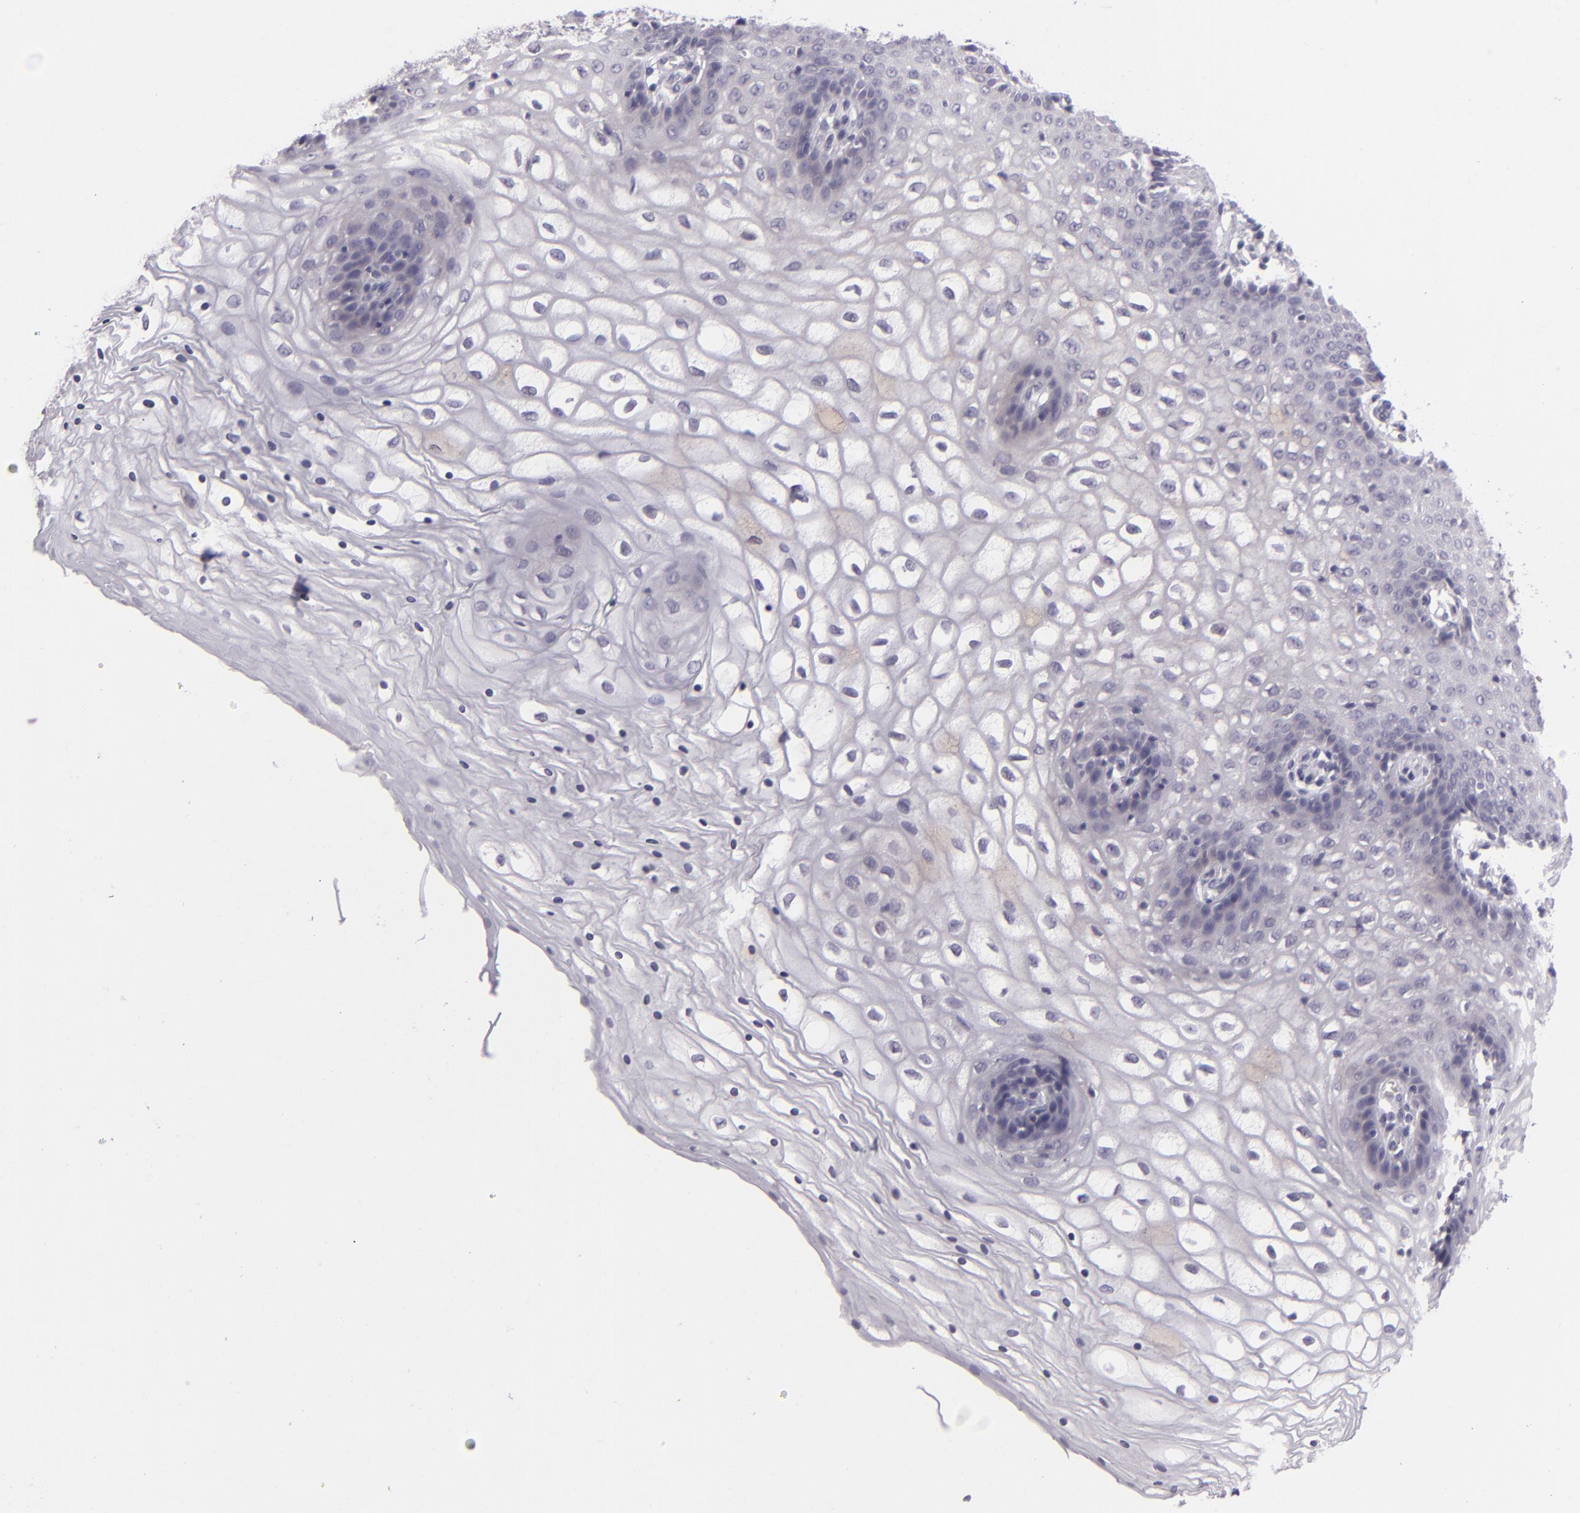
{"staining": {"intensity": "negative", "quantity": "none", "location": "none"}, "tissue": "vagina", "cell_type": "Squamous epithelial cells", "image_type": "normal", "snomed": [{"axis": "morphology", "description": "Normal tissue, NOS"}, {"axis": "topography", "description": "Vagina"}], "caption": "Photomicrograph shows no protein expression in squamous epithelial cells of normal vagina. (DAB (3,3'-diaminobenzidine) immunohistochemistry (IHC) visualized using brightfield microscopy, high magnification).", "gene": "EGFL6", "patient": {"sex": "female", "age": 34}}